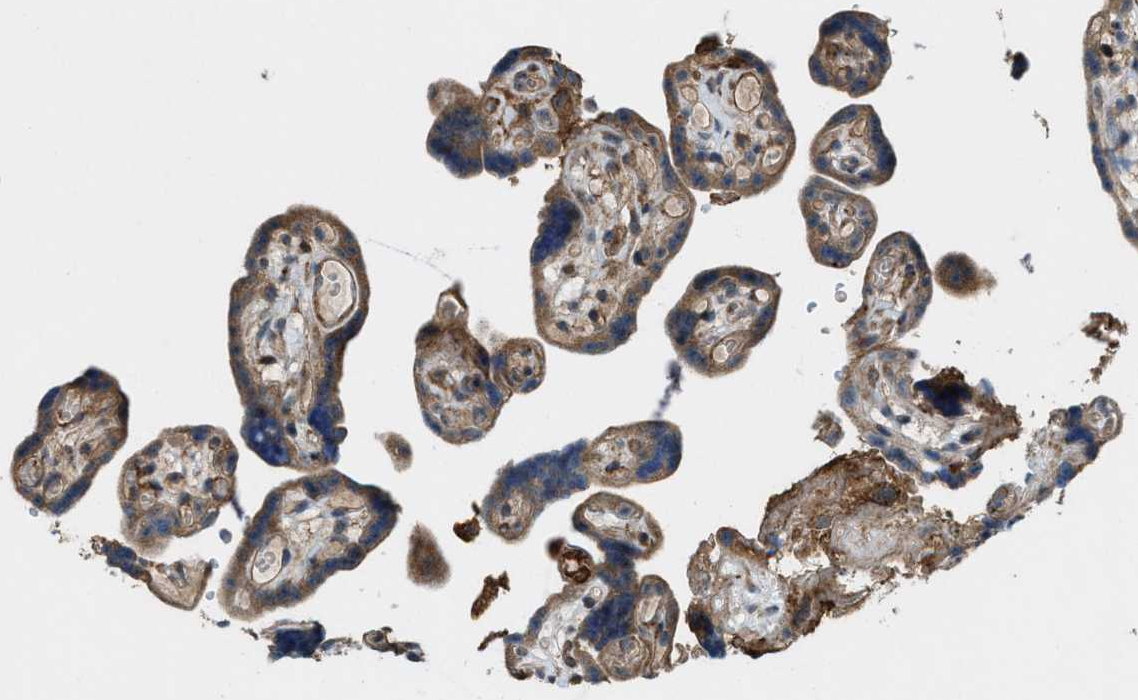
{"staining": {"intensity": "strong", "quantity": ">75%", "location": "cytoplasmic/membranous"}, "tissue": "placenta", "cell_type": "Decidual cells", "image_type": "normal", "snomed": [{"axis": "morphology", "description": "Normal tissue, NOS"}, {"axis": "topography", "description": "Placenta"}], "caption": "Immunohistochemistry (IHC) photomicrograph of normal placenta stained for a protein (brown), which reveals high levels of strong cytoplasmic/membranous expression in about >75% of decidual cells.", "gene": "LRRC72", "patient": {"sex": "female", "age": 30}}